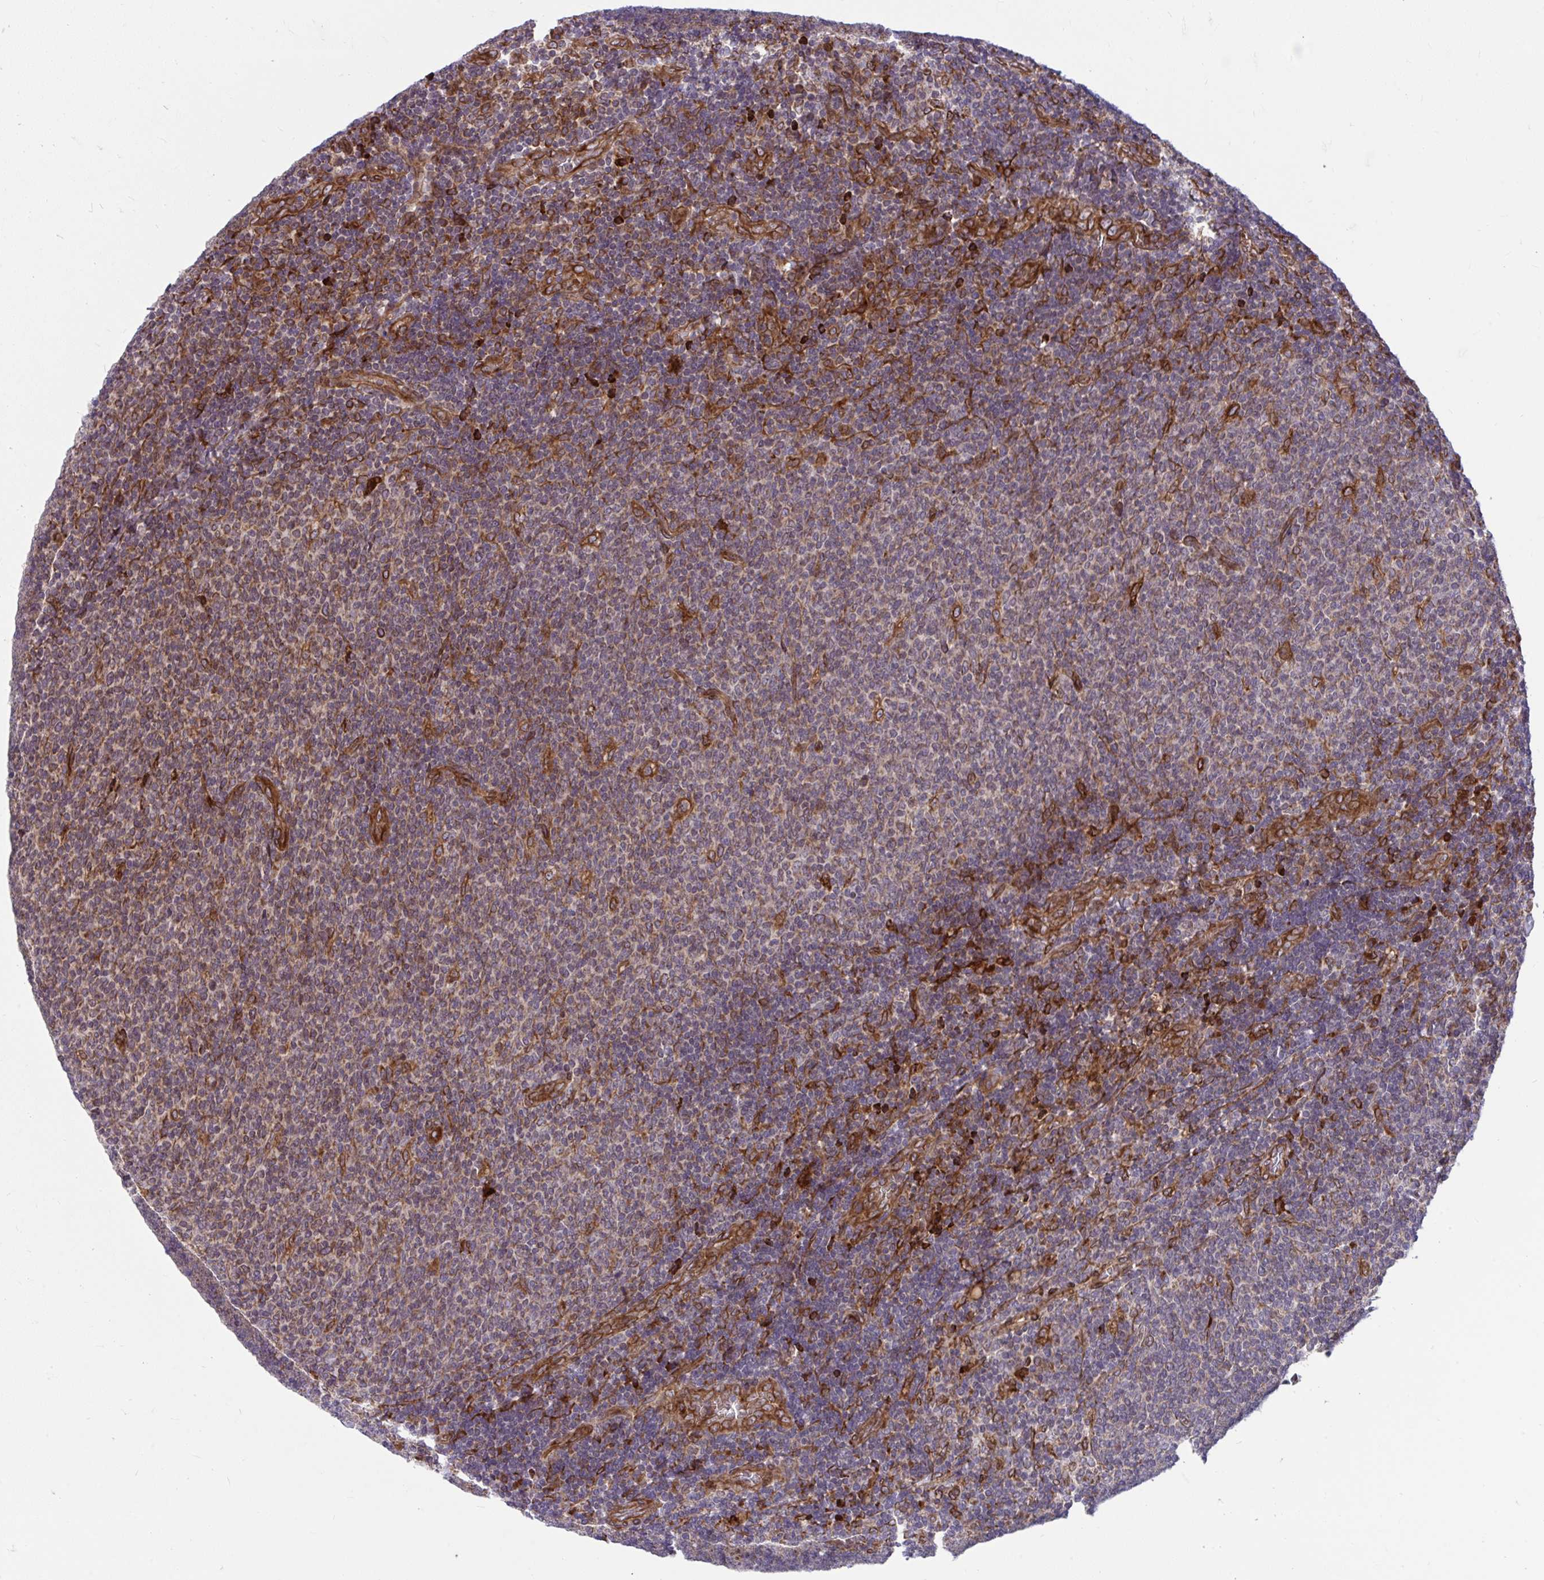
{"staining": {"intensity": "weak", "quantity": "<25%", "location": "cytoplasmic/membranous"}, "tissue": "lymphoma", "cell_type": "Tumor cells", "image_type": "cancer", "snomed": [{"axis": "morphology", "description": "Malignant lymphoma, non-Hodgkin's type, Low grade"}, {"axis": "topography", "description": "Lymph node"}], "caption": "DAB immunohistochemical staining of lymphoma displays no significant positivity in tumor cells.", "gene": "STIM2", "patient": {"sex": "male", "age": 52}}